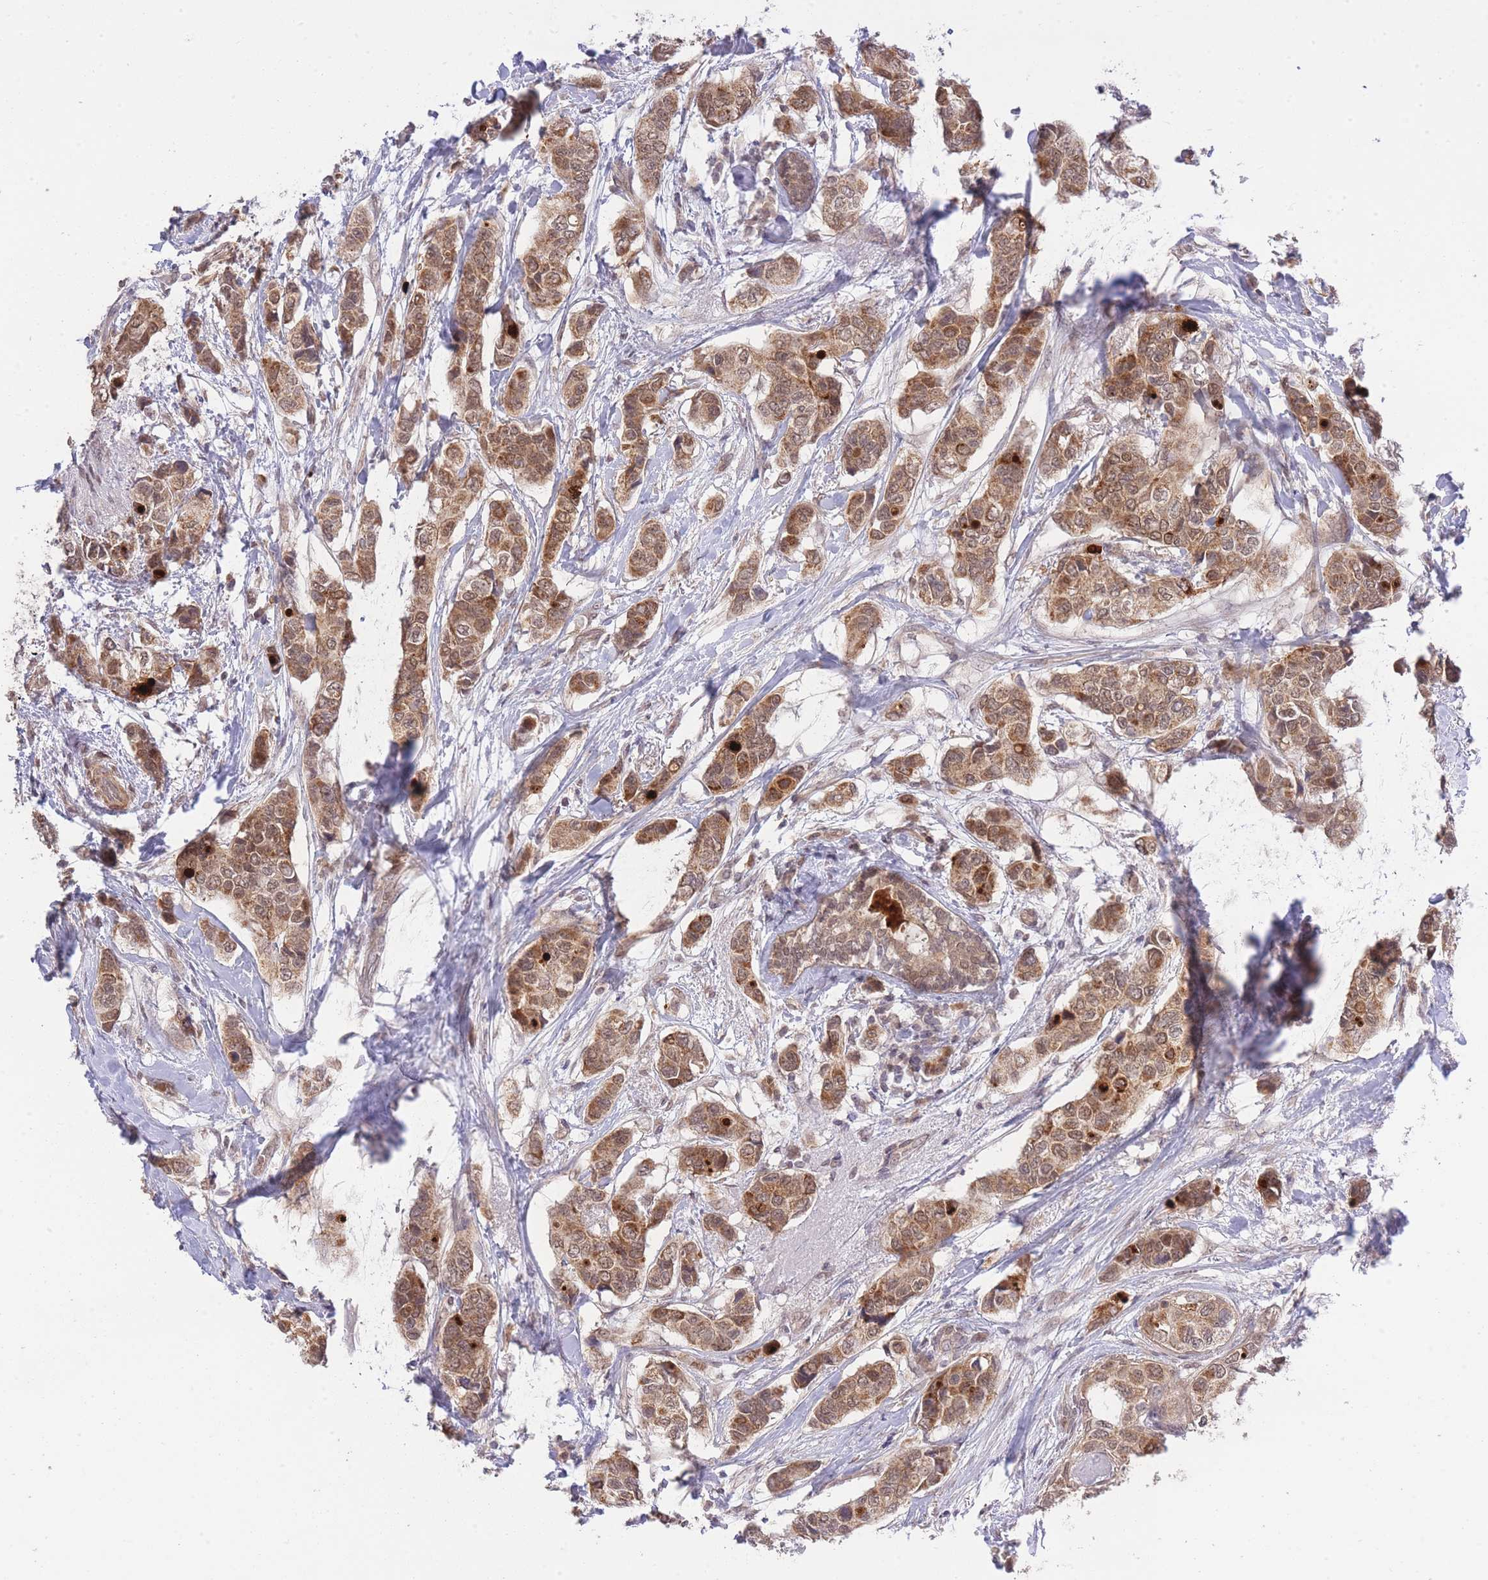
{"staining": {"intensity": "moderate", "quantity": ">75%", "location": "cytoplasmic/membranous,nuclear"}, "tissue": "breast cancer", "cell_type": "Tumor cells", "image_type": "cancer", "snomed": [{"axis": "morphology", "description": "Lobular carcinoma"}, {"axis": "topography", "description": "Breast"}], "caption": "Human breast cancer (lobular carcinoma) stained with a brown dye shows moderate cytoplasmic/membranous and nuclear positive staining in approximately >75% of tumor cells.", "gene": "ELOA2", "patient": {"sex": "female", "age": 51}}